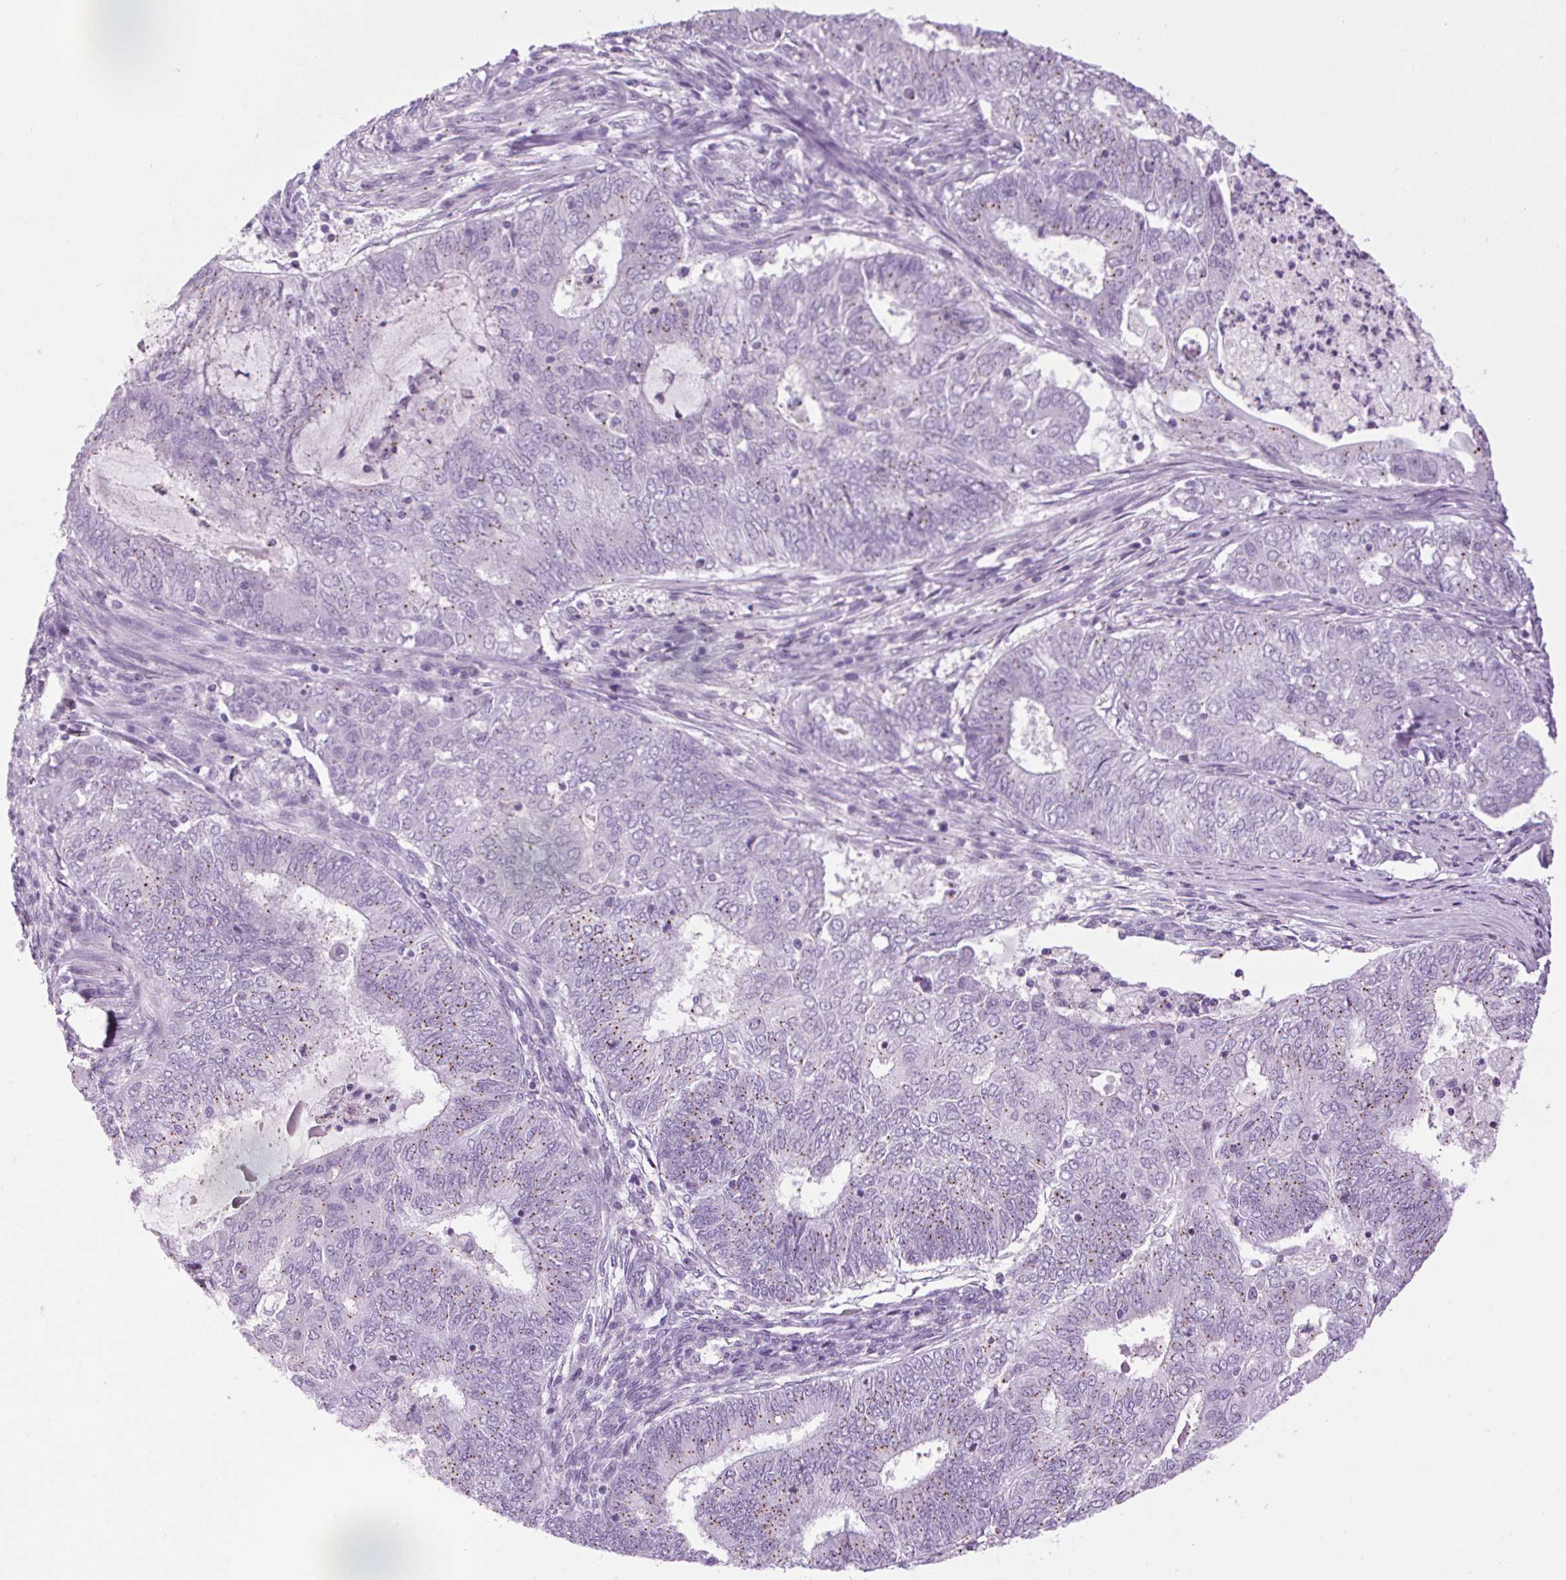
{"staining": {"intensity": "moderate", "quantity": "<25%", "location": "cytoplasmic/membranous"}, "tissue": "endometrial cancer", "cell_type": "Tumor cells", "image_type": "cancer", "snomed": [{"axis": "morphology", "description": "Adenocarcinoma, NOS"}, {"axis": "topography", "description": "Endometrium"}], "caption": "Protein expression analysis of human endometrial adenocarcinoma reveals moderate cytoplasmic/membranous expression in about <25% of tumor cells. The staining was performed using DAB to visualize the protein expression in brown, while the nuclei were stained in blue with hematoxylin (Magnification: 20x).", "gene": "TMEM88B", "patient": {"sex": "female", "age": 62}}